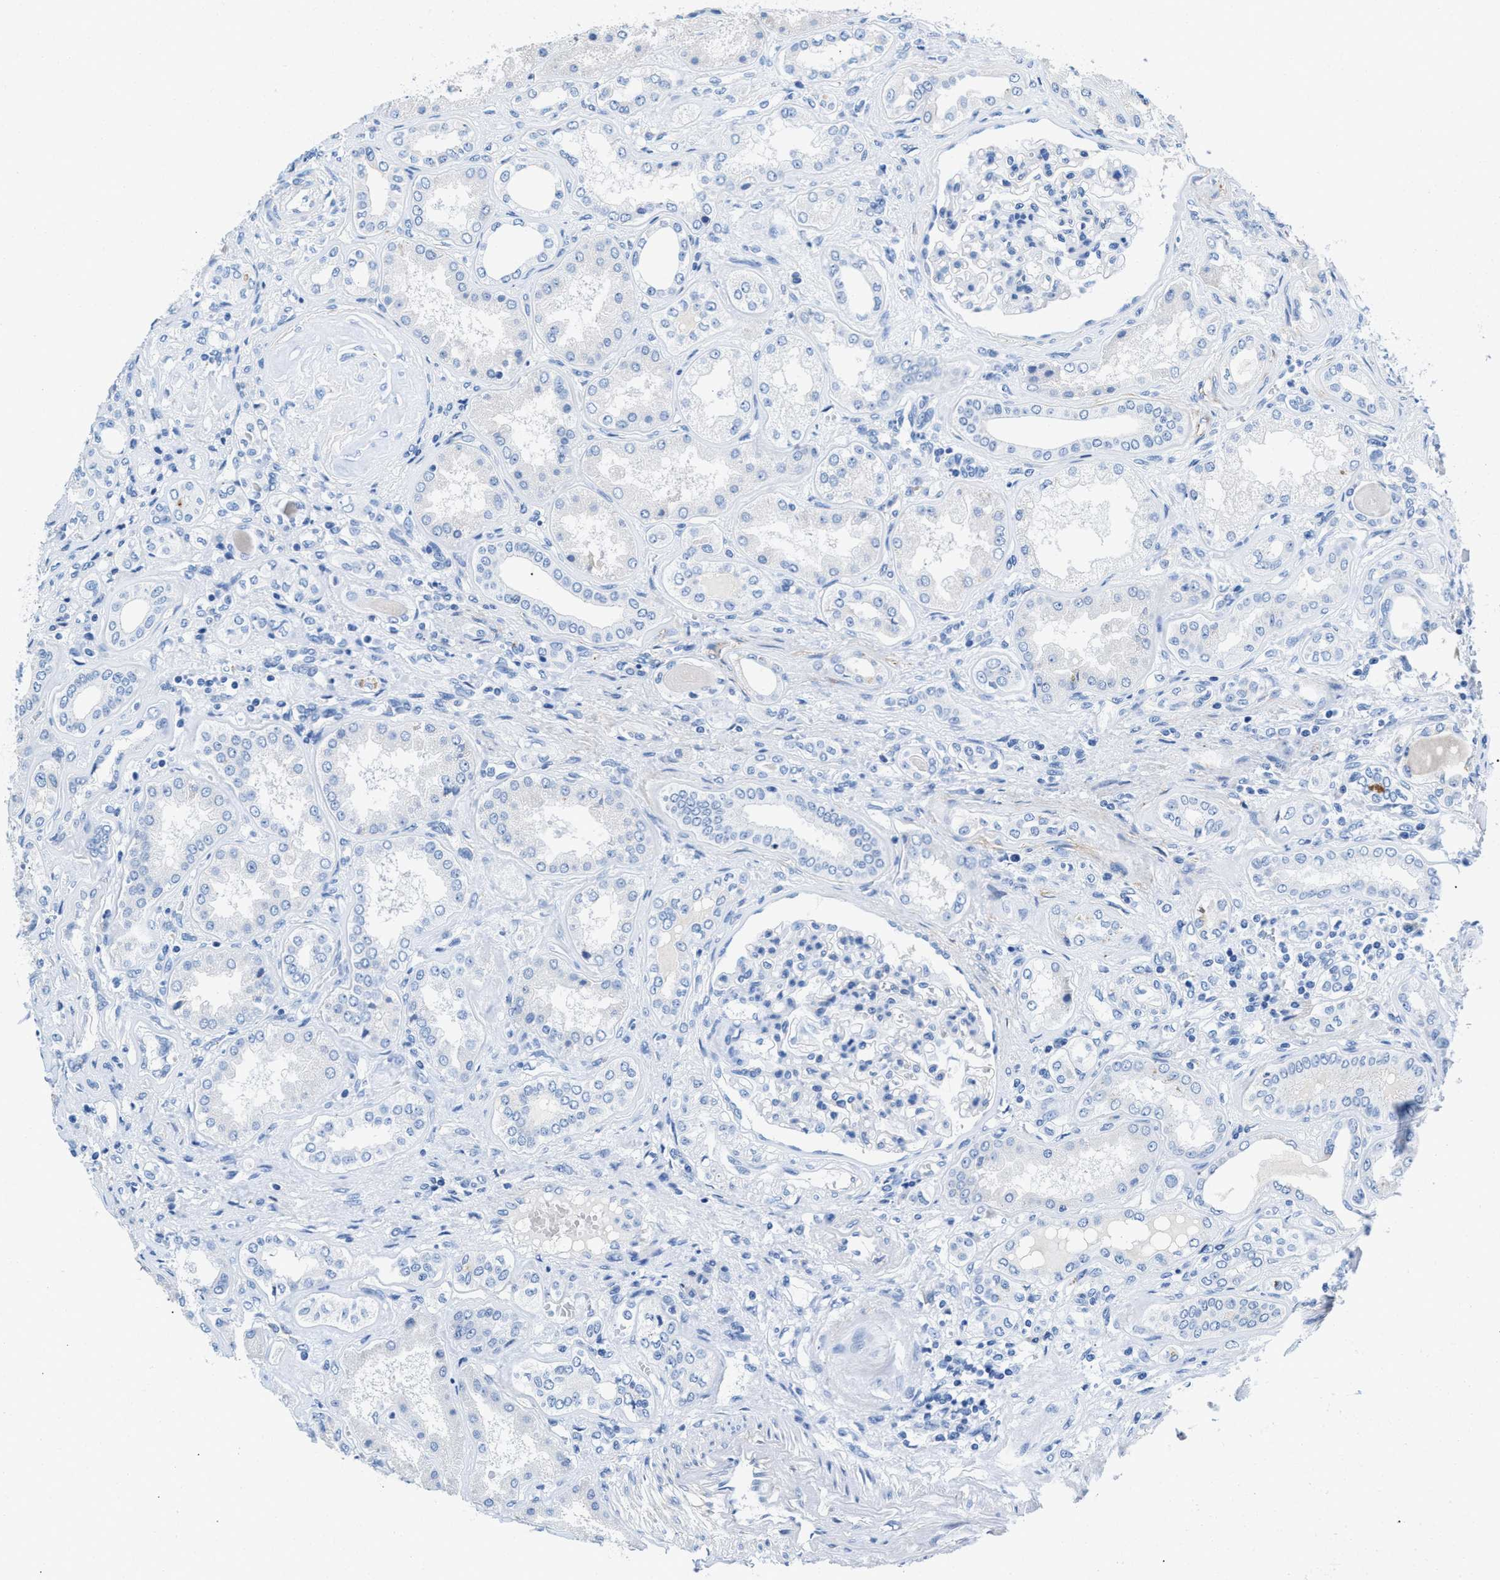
{"staining": {"intensity": "negative", "quantity": "none", "location": "none"}, "tissue": "kidney", "cell_type": "Cells in glomeruli", "image_type": "normal", "snomed": [{"axis": "morphology", "description": "Normal tissue, NOS"}, {"axis": "topography", "description": "Kidney"}], "caption": "Cells in glomeruli show no significant protein expression in benign kidney.", "gene": "SLFN13", "patient": {"sex": "female", "age": 56}}